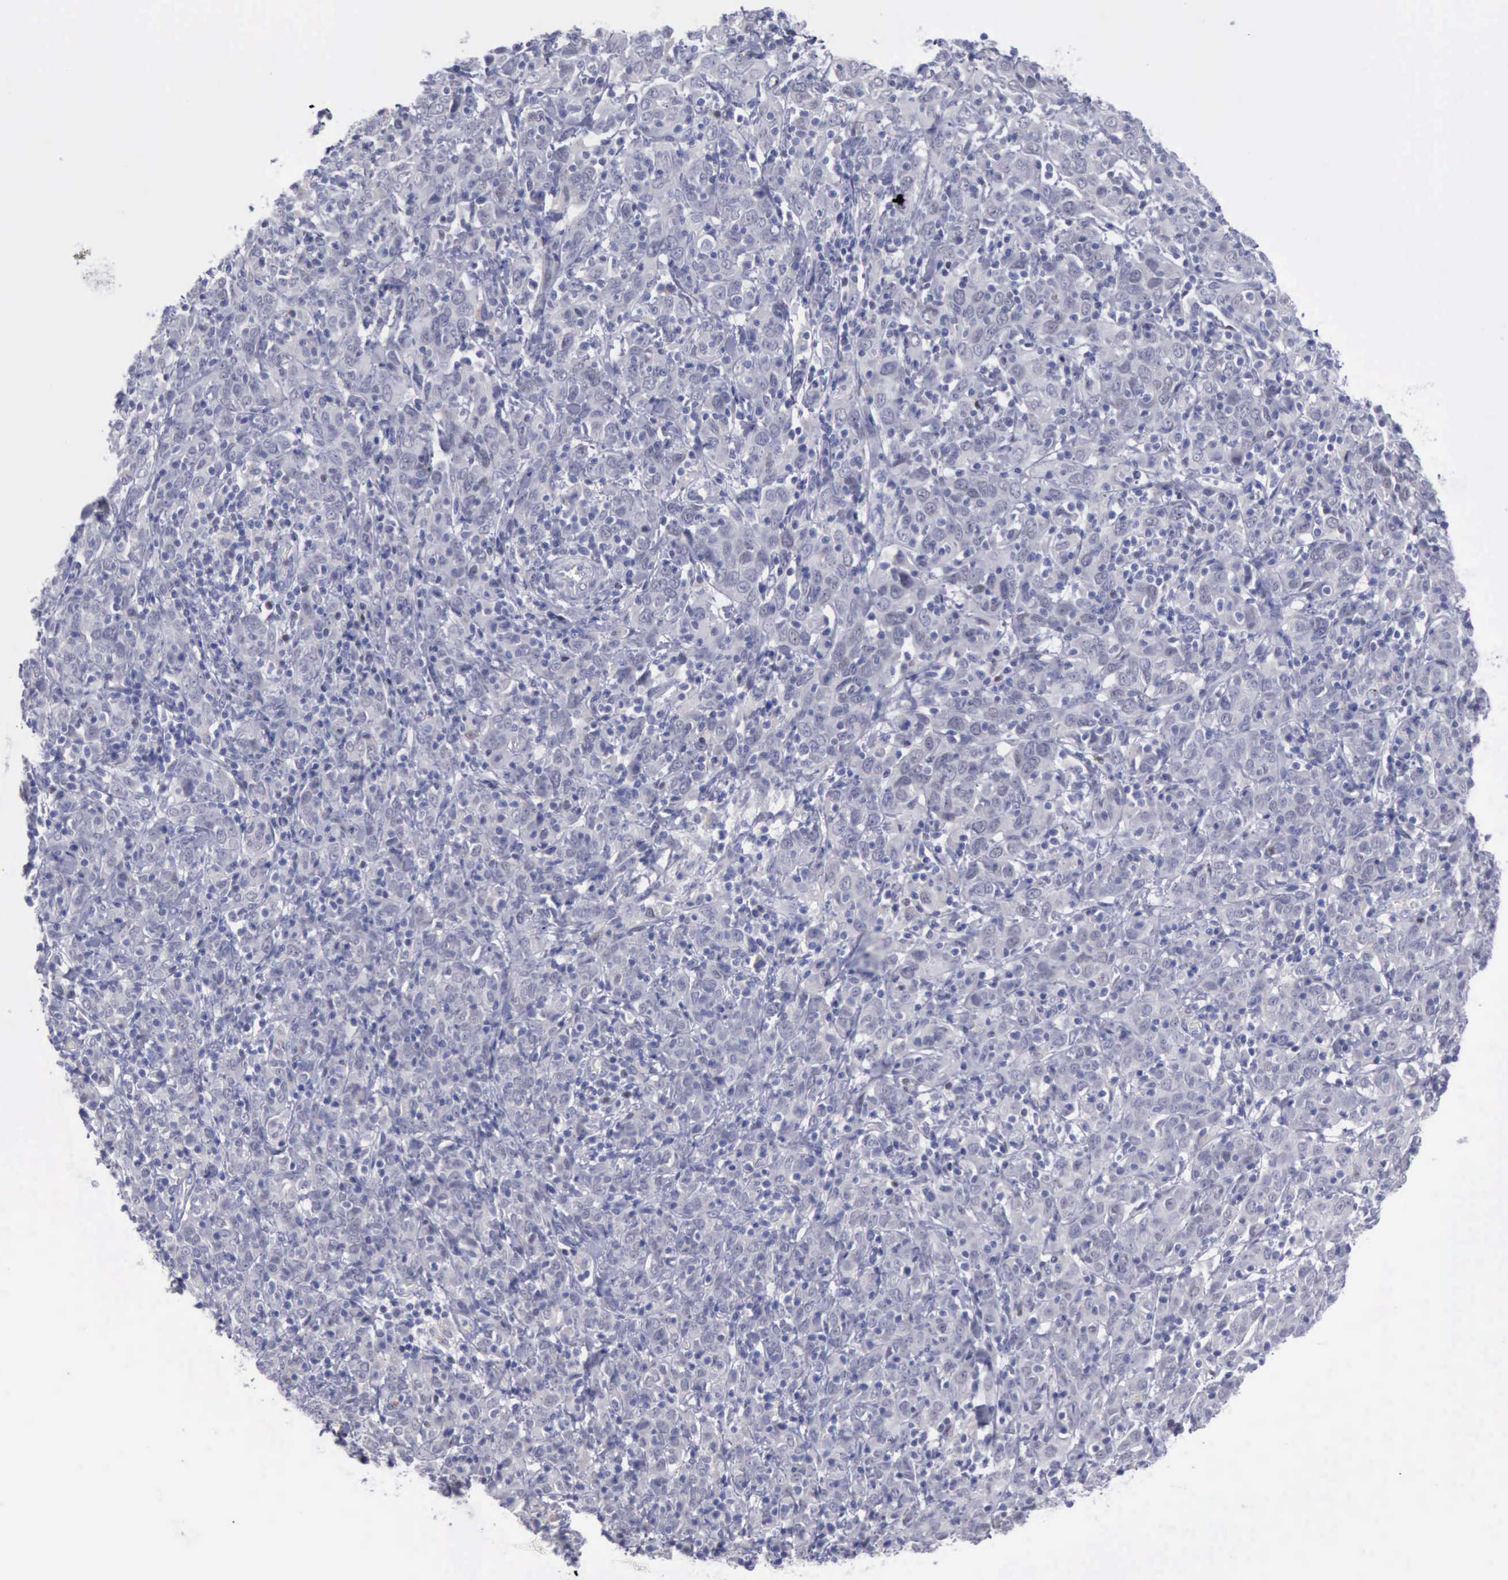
{"staining": {"intensity": "negative", "quantity": "none", "location": "none"}, "tissue": "cervical cancer", "cell_type": "Tumor cells", "image_type": "cancer", "snomed": [{"axis": "morphology", "description": "Normal tissue, NOS"}, {"axis": "morphology", "description": "Squamous cell carcinoma, NOS"}, {"axis": "topography", "description": "Cervix"}], "caption": "Cervical squamous cell carcinoma stained for a protein using IHC exhibits no expression tumor cells.", "gene": "SATB2", "patient": {"sex": "female", "age": 67}}